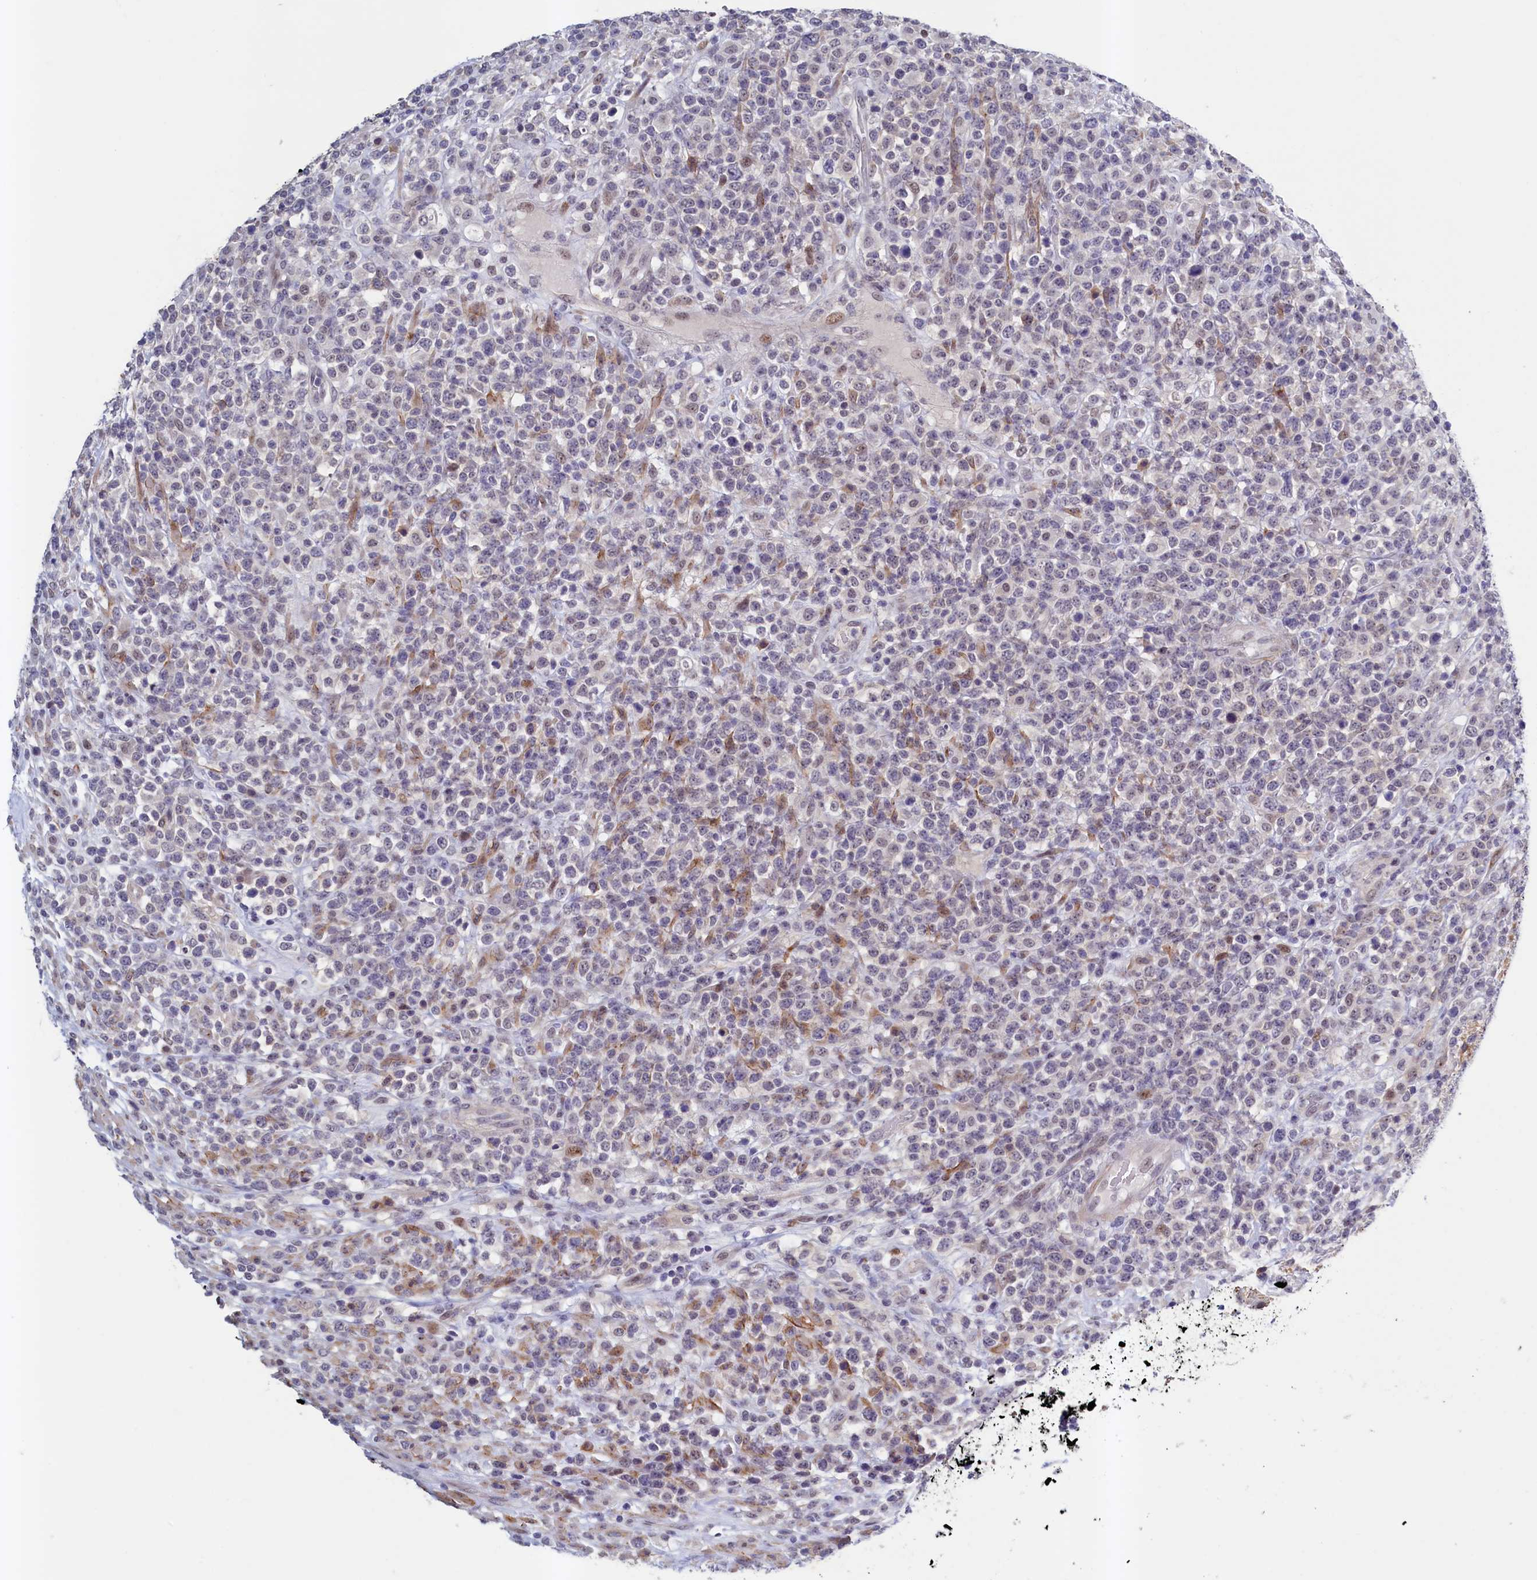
{"staining": {"intensity": "negative", "quantity": "none", "location": "none"}, "tissue": "lymphoma", "cell_type": "Tumor cells", "image_type": "cancer", "snomed": [{"axis": "morphology", "description": "Malignant lymphoma, non-Hodgkin's type, High grade"}, {"axis": "topography", "description": "Colon"}], "caption": "Immunohistochemistry (IHC) image of neoplastic tissue: human high-grade malignant lymphoma, non-Hodgkin's type stained with DAB (3,3'-diaminobenzidine) exhibits no significant protein staining in tumor cells.", "gene": "PACSIN3", "patient": {"sex": "female", "age": 53}}